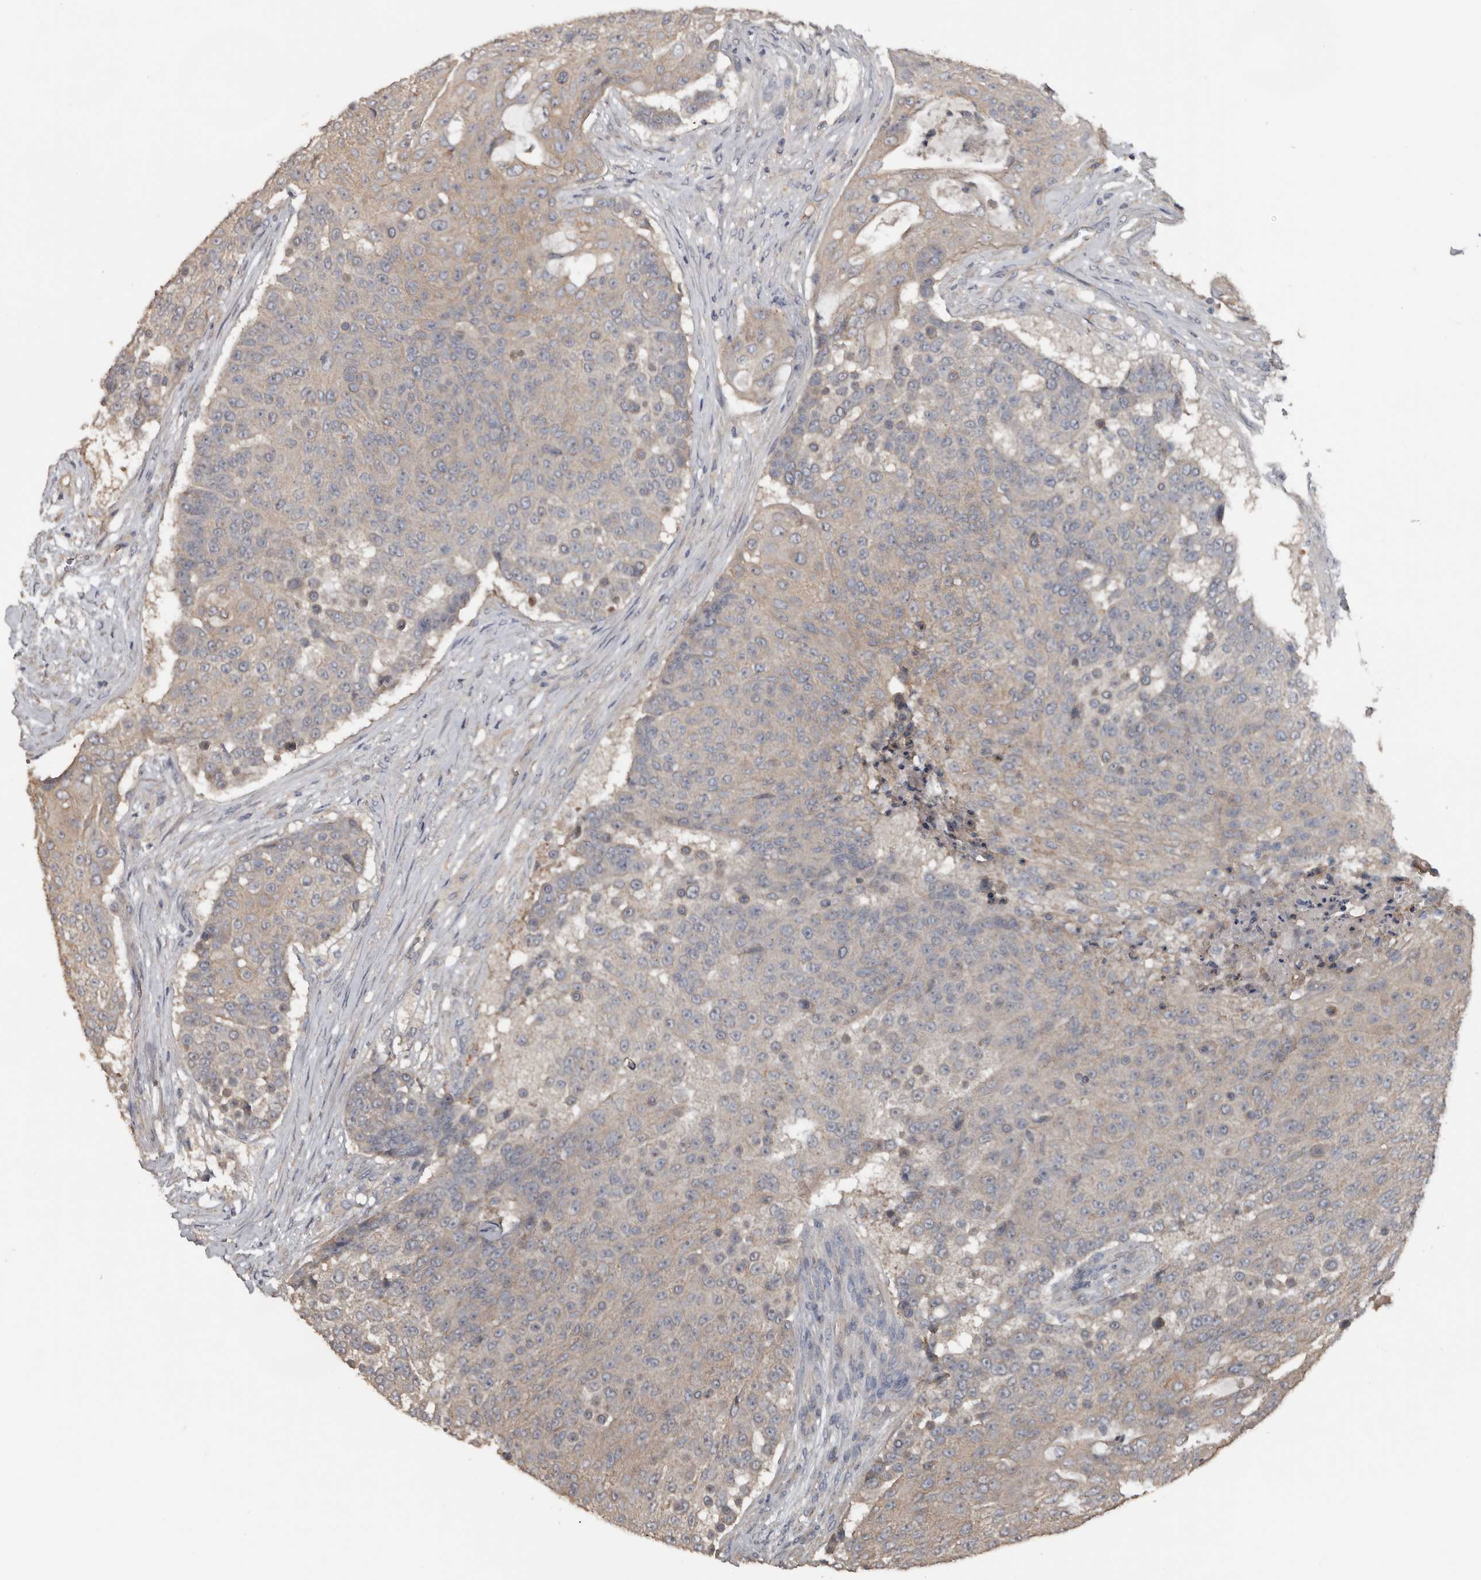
{"staining": {"intensity": "weak", "quantity": "25%-75%", "location": "cytoplasmic/membranous"}, "tissue": "urothelial cancer", "cell_type": "Tumor cells", "image_type": "cancer", "snomed": [{"axis": "morphology", "description": "Urothelial carcinoma, High grade"}, {"axis": "topography", "description": "Urinary bladder"}], "caption": "Immunohistochemistry (IHC) micrograph of human urothelial cancer stained for a protein (brown), which displays low levels of weak cytoplasmic/membranous staining in about 25%-75% of tumor cells.", "gene": "HYAL4", "patient": {"sex": "female", "age": 63}}